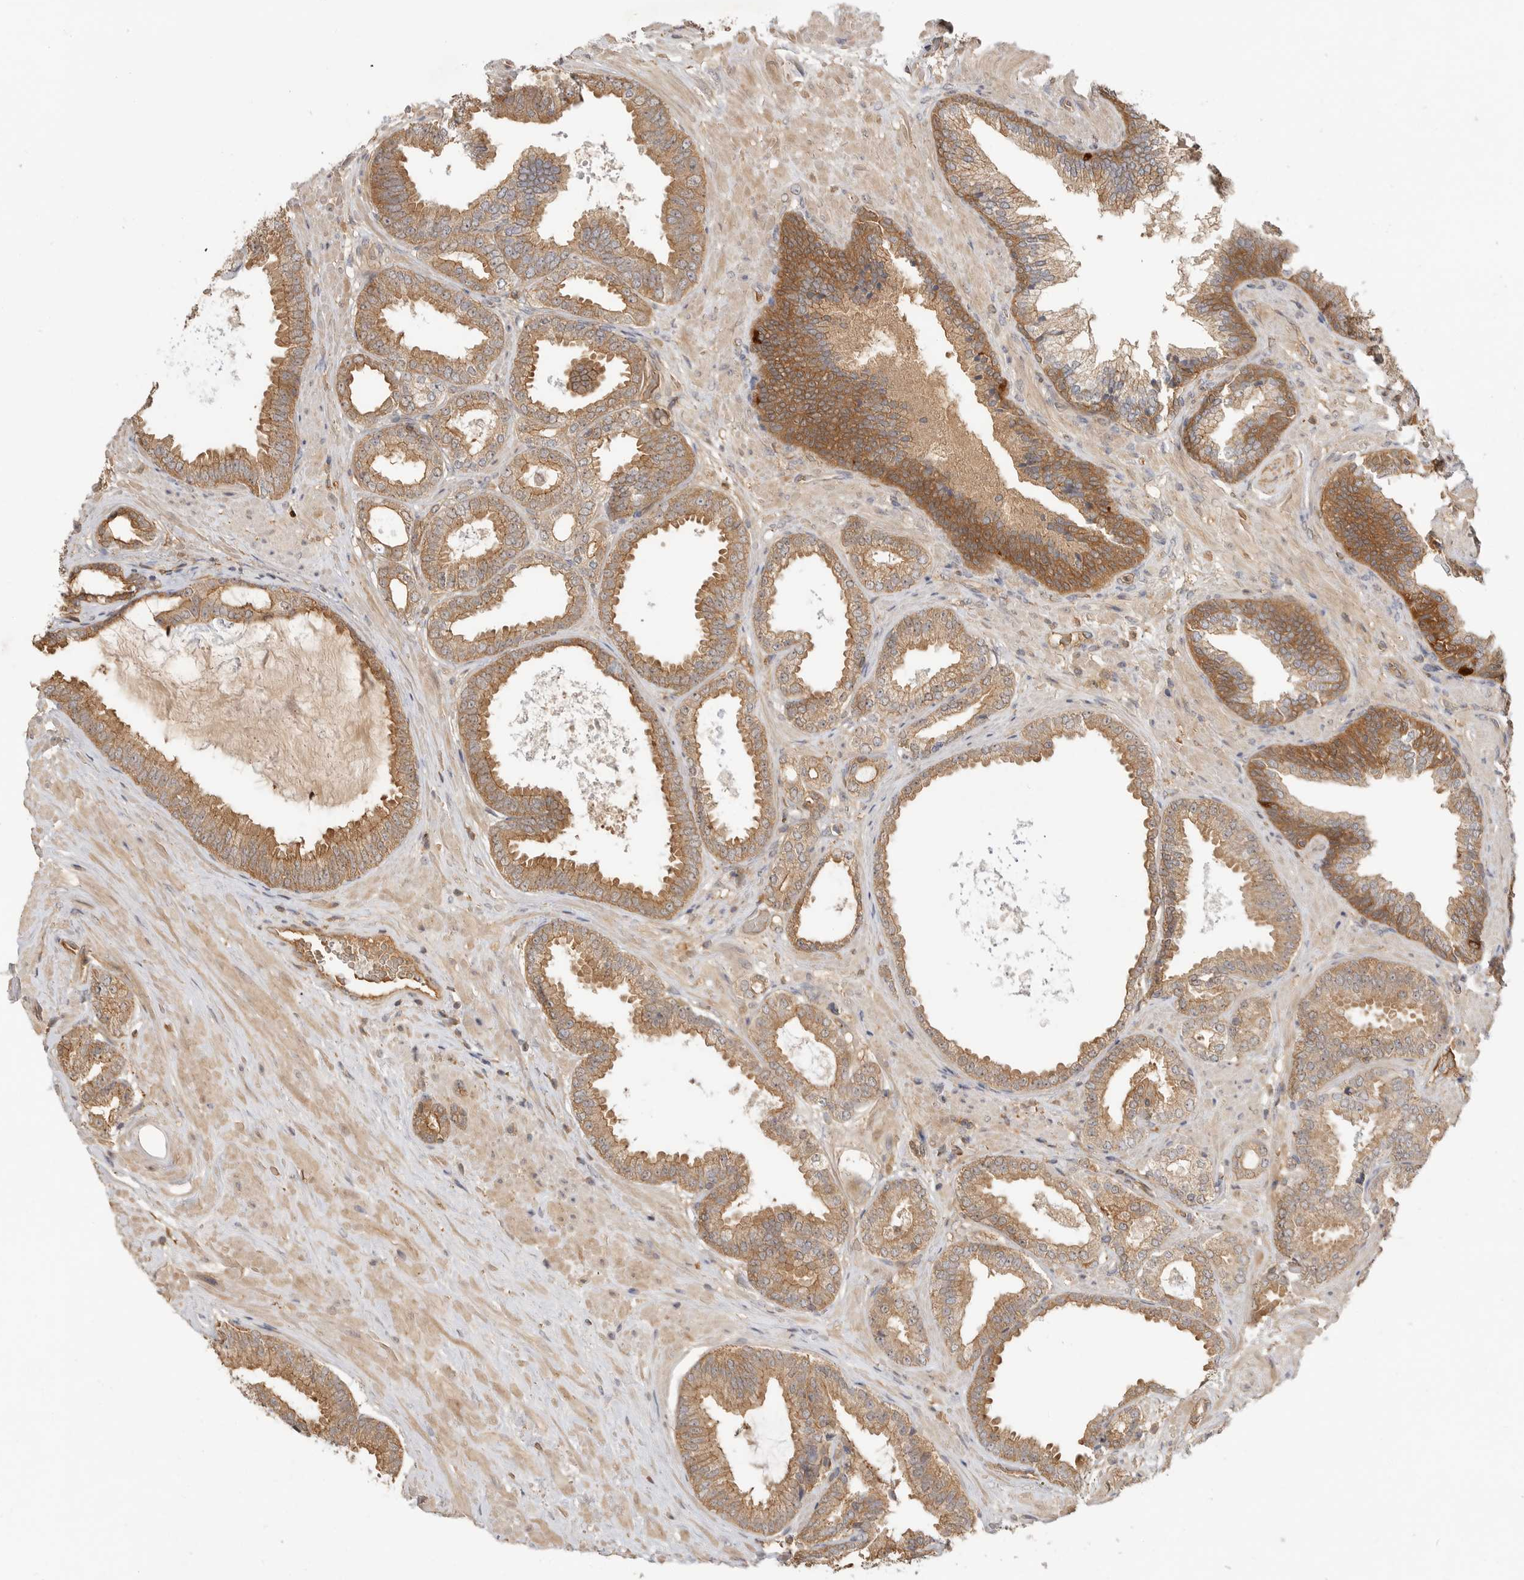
{"staining": {"intensity": "moderate", "quantity": ">75%", "location": "cytoplasmic/membranous"}, "tissue": "prostate cancer", "cell_type": "Tumor cells", "image_type": "cancer", "snomed": [{"axis": "morphology", "description": "Adenocarcinoma, Low grade"}, {"axis": "topography", "description": "Prostate"}], "caption": "Human prostate cancer (low-grade adenocarcinoma) stained with a protein marker displays moderate staining in tumor cells.", "gene": "CLDN12", "patient": {"sex": "male", "age": 71}}